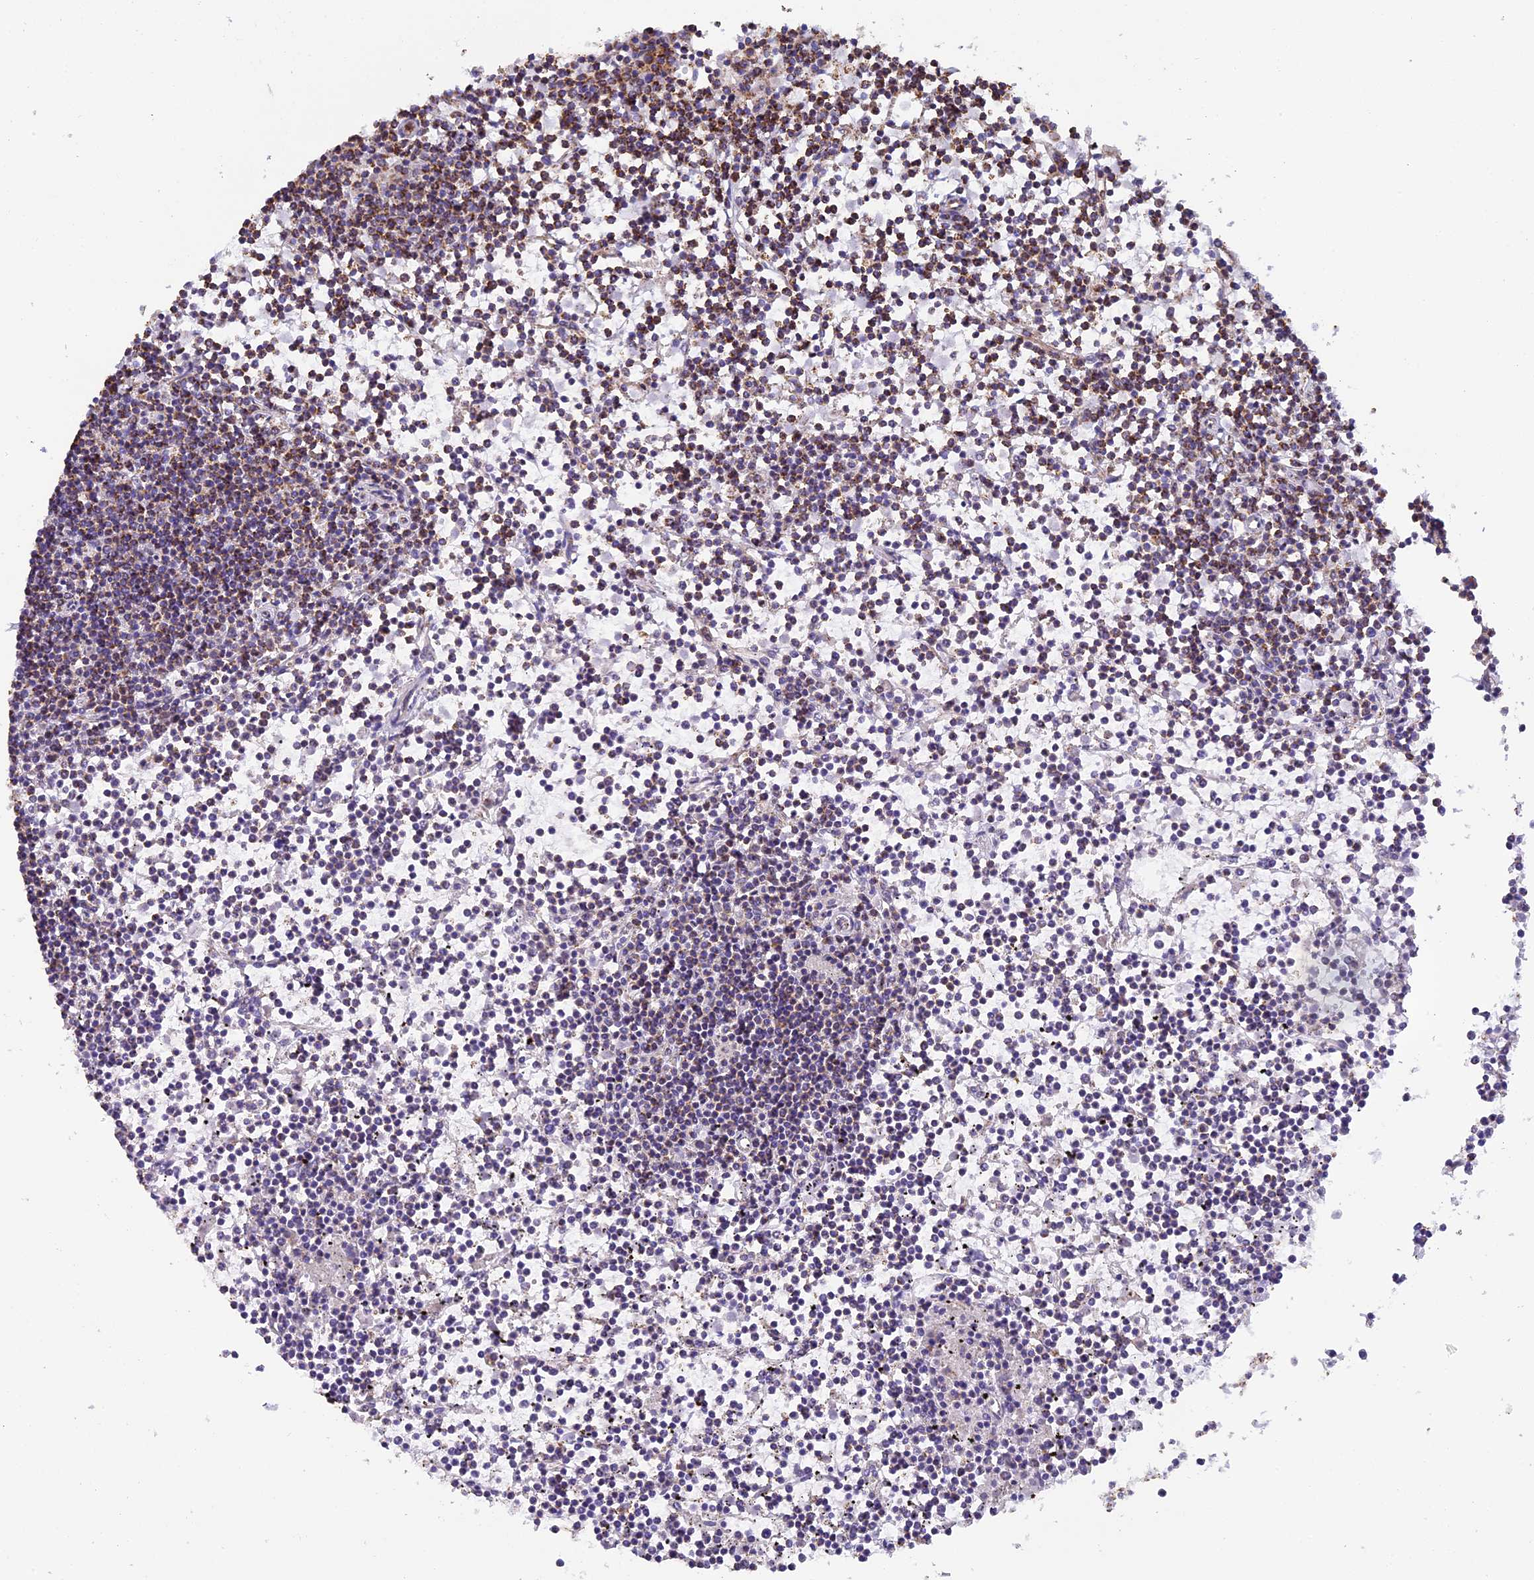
{"staining": {"intensity": "weak", "quantity": "<25%", "location": "cytoplasmic/membranous"}, "tissue": "lymphoma", "cell_type": "Tumor cells", "image_type": "cancer", "snomed": [{"axis": "morphology", "description": "Malignant lymphoma, non-Hodgkin's type, Low grade"}, {"axis": "topography", "description": "Spleen"}], "caption": "Tumor cells are negative for protein expression in human malignant lymphoma, non-Hodgkin's type (low-grade).", "gene": "STK17A", "patient": {"sex": "female", "age": 19}}